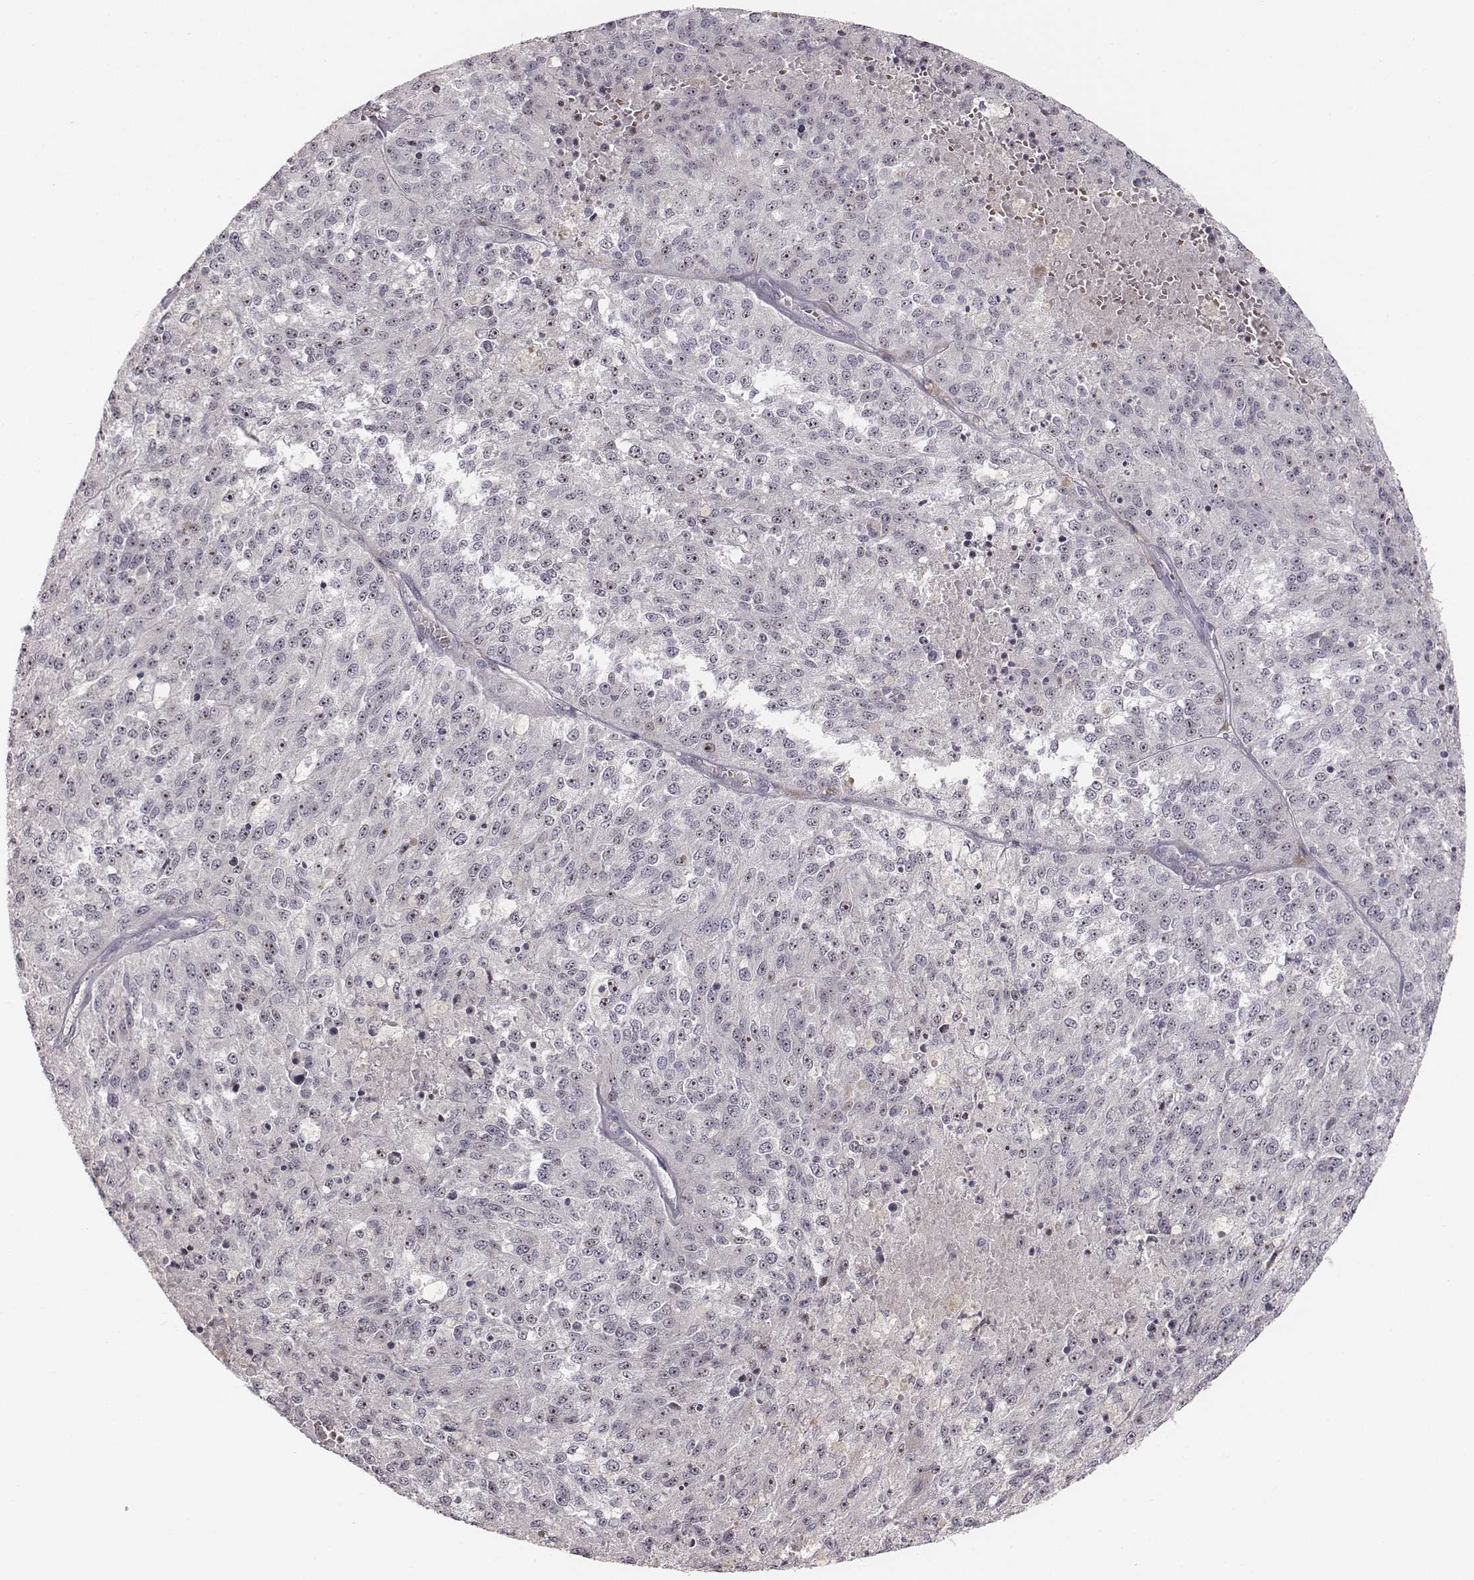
{"staining": {"intensity": "moderate", "quantity": "25%-75%", "location": "nuclear"}, "tissue": "melanoma", "cell_type": "Tumor cells", "image_type": "cancer", "snomed": [{"axis": "morphology", "description": "Malignant melanoma, Metastatic site"}, {"axis": "topography", "description": "Lymph node"}], "caption": "Moderate nuclear staining is present in about 25%-75% of tumor cells in melanoma.", "gene": "NIFK", "patient": {"sex": "female", "age": 64}}